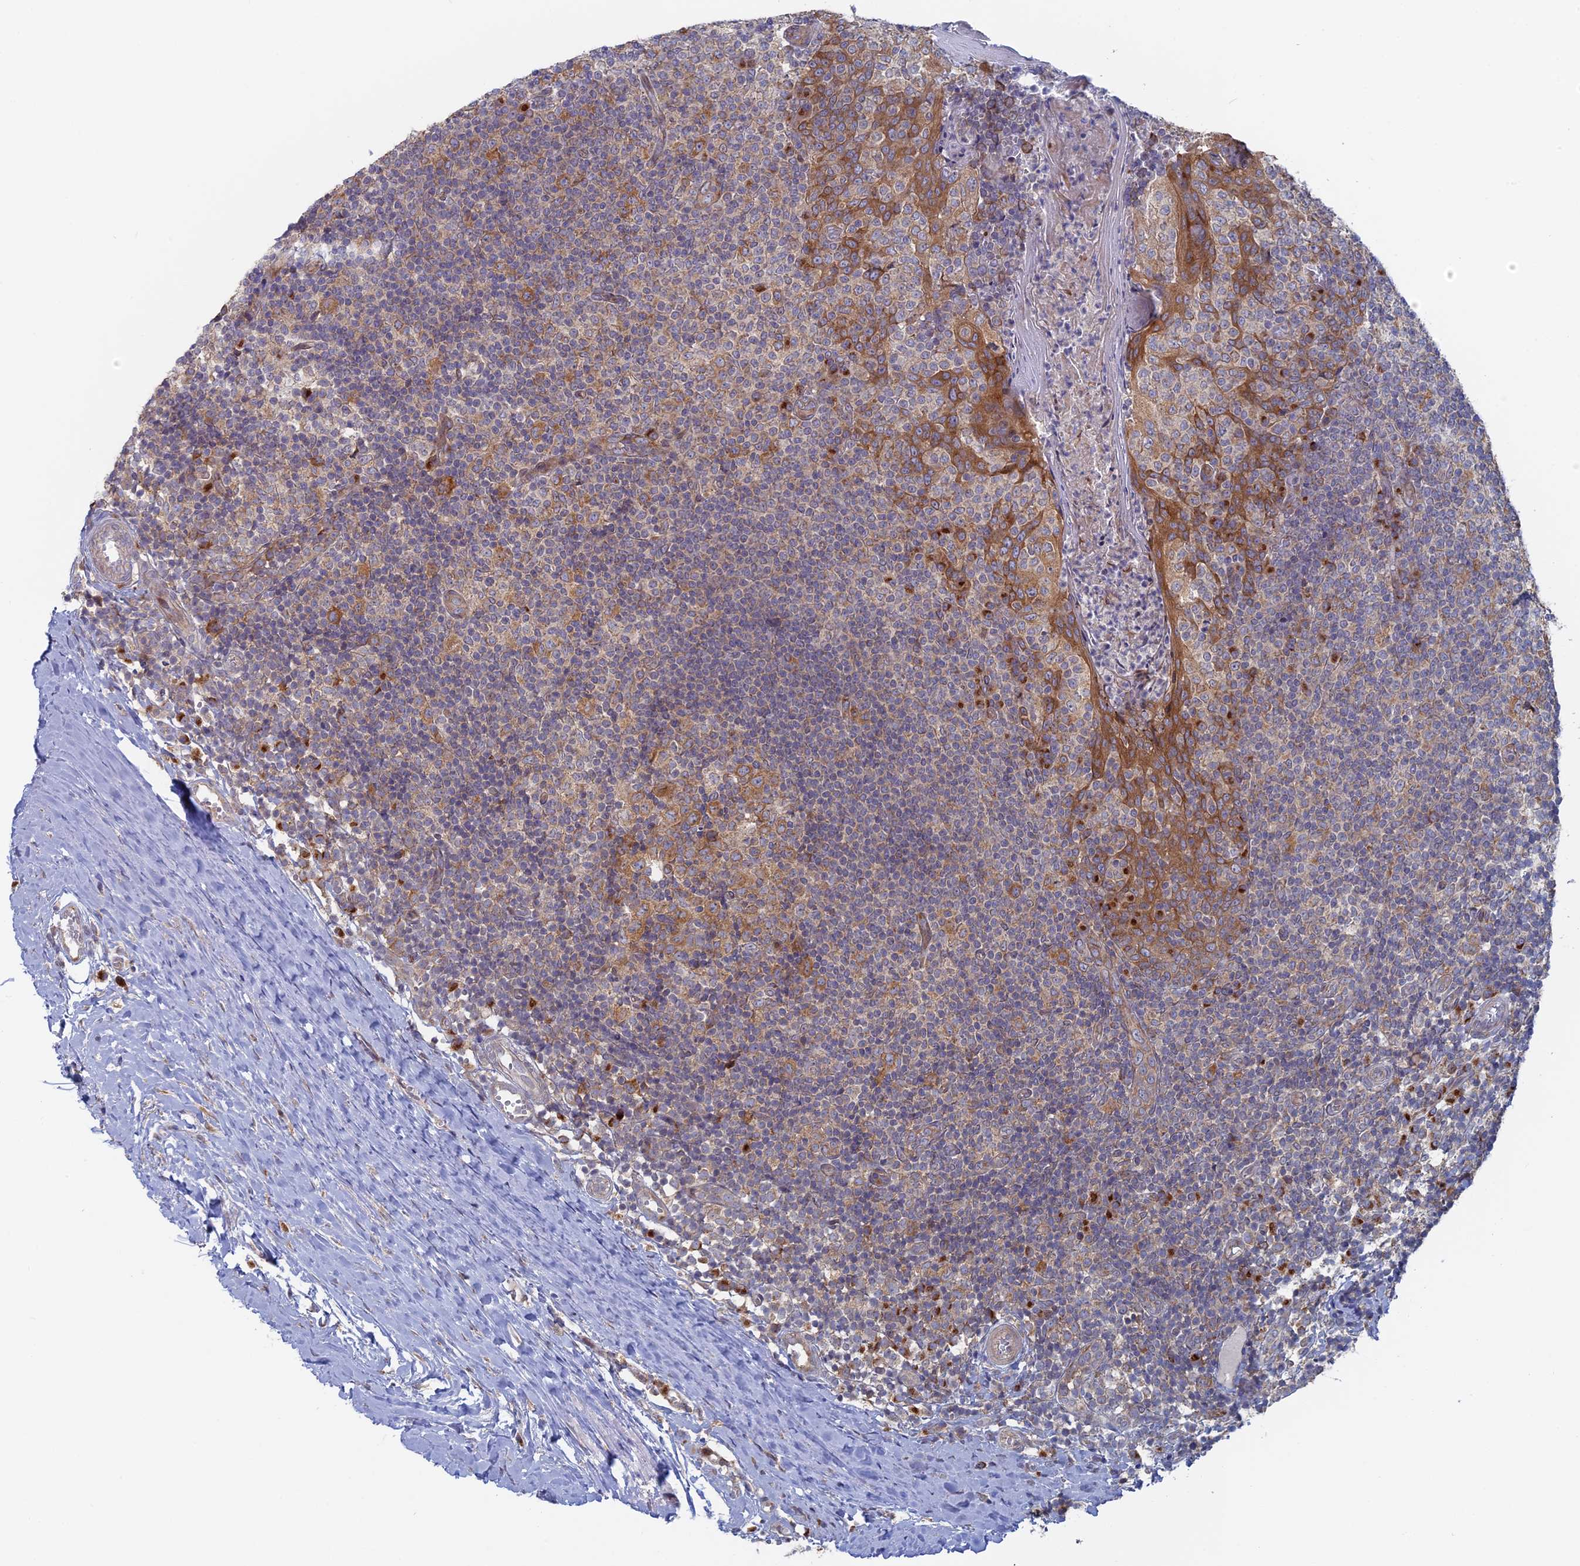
{"staining": {"intensity": "moderate", "quantity": "25%-75%", "location": "cytoplasmic/membranous"}, "tissue": "tonsil", "cell_type": "Germinal center cells", "image_type": "normal", "snomed": [{"axis": "morphology", "description": "Normal tissue, NOS"}, {"axis": "topography", "description": "Tonsil"}], "caption": "High-magnification brightfield microscopy of benign tonsil stained with DAB (brown) and counterstained with hematoxylin (blue). germinal center cells exhibit moderate cytoplasmic/membranous staining is seen in approximately25%-75% of cells. The protein of interest is shown in brown color, while the nuclei are stained blue.", "gene": "TBC1D30", "patient": {"sex": "female", "age": 19}}